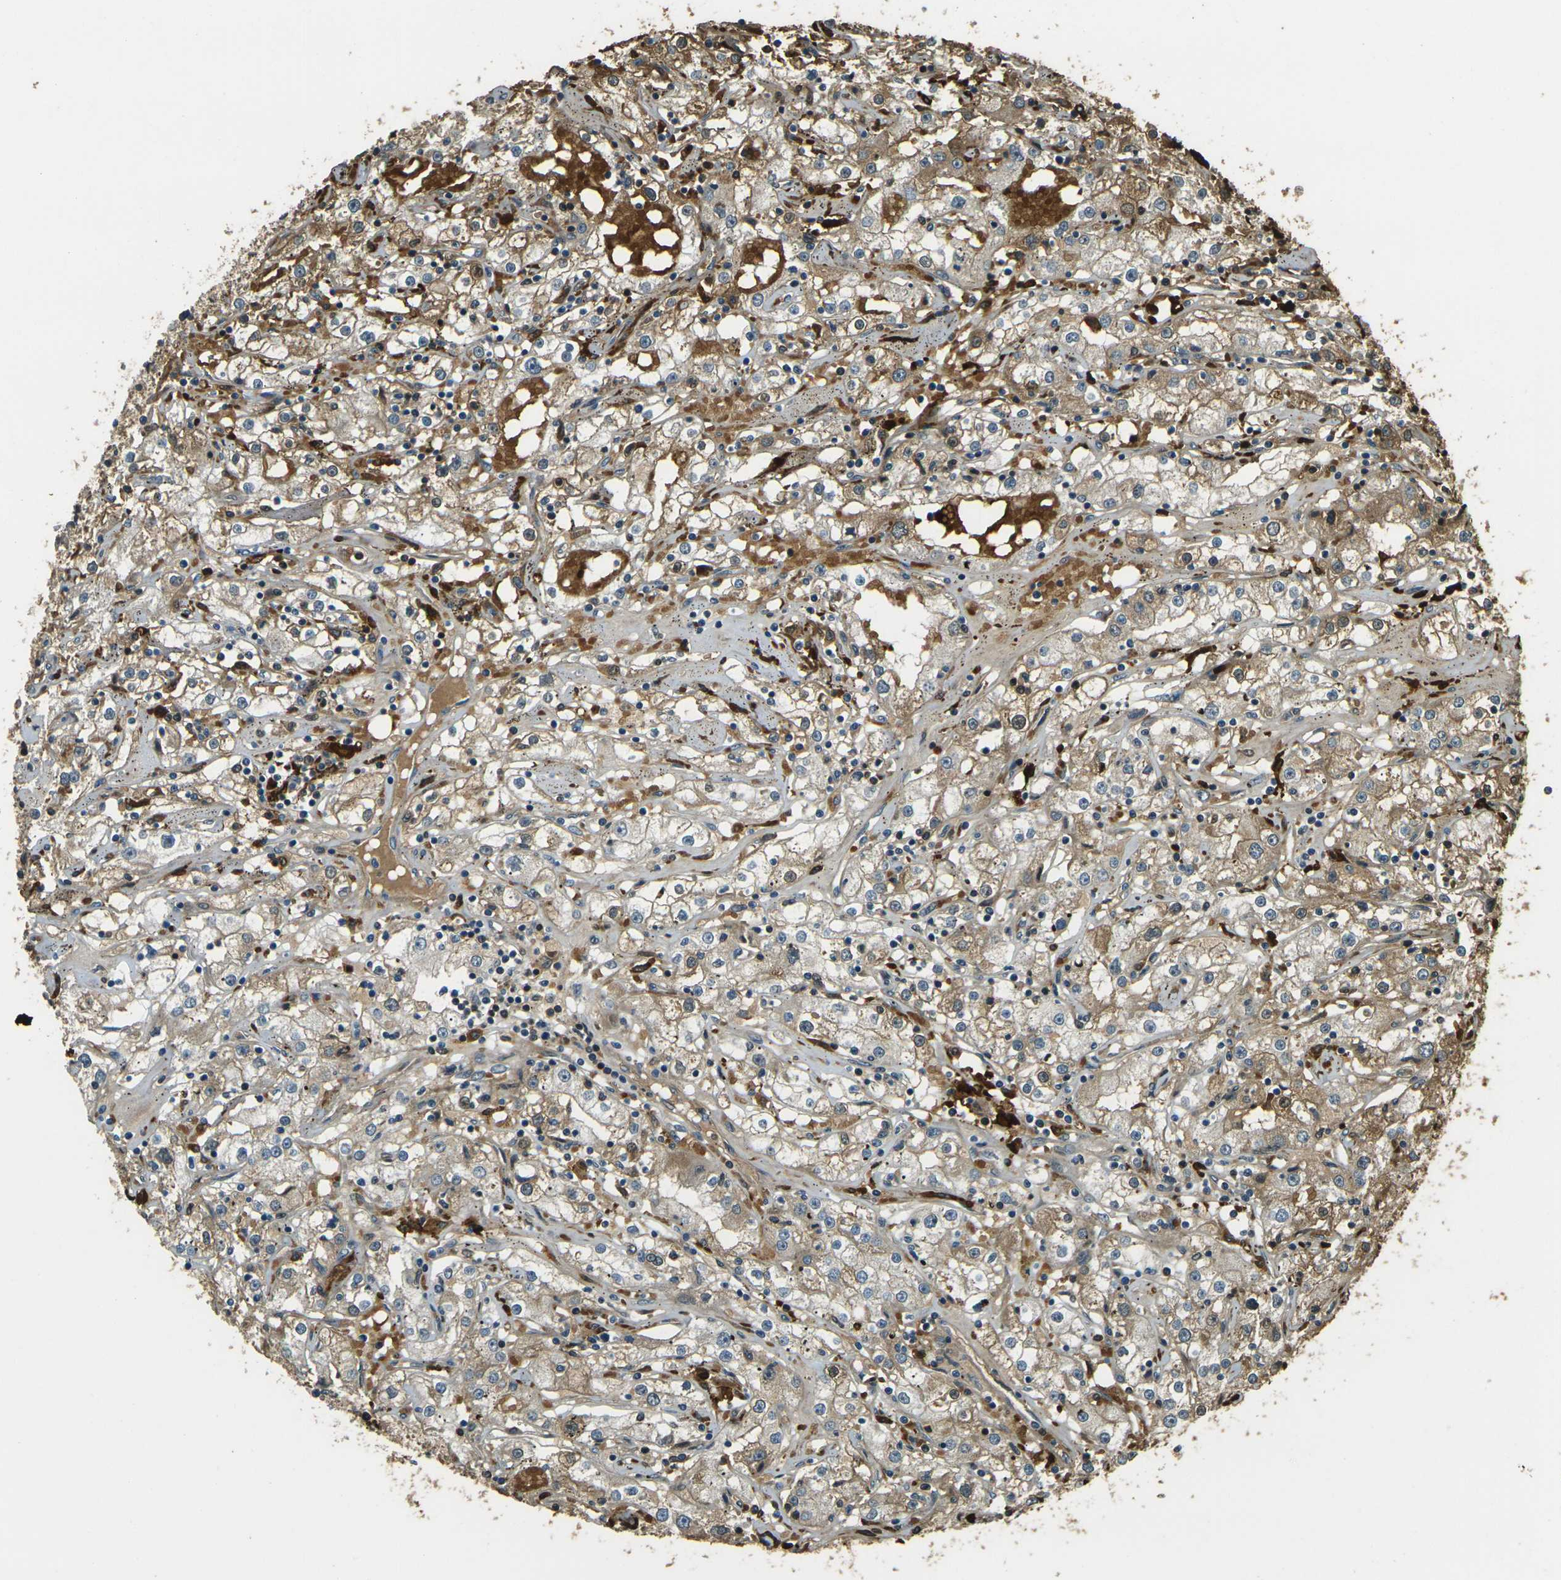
{"staining": {"intensity": "moderate", "quantity": ">75%", "location": "cytoplasmic/membranous"}, "tissue": "renal cancer", "cell_type": "Tumor cells", "image_type": "cancer", "snomed": [{"axis": "morphology", "description": "Adenocarcinoma, NOS"}, {"axis": "topography", "description": "Kidney"}], "caption": "Immunohistochemical staining of human renal cancer shows medium levels of moderate cytoplasmic/membranous protein positivity in about >75% of tumor cells.", "gene": "TOR1A", "patient": {"sex": "male", "age": 56}}